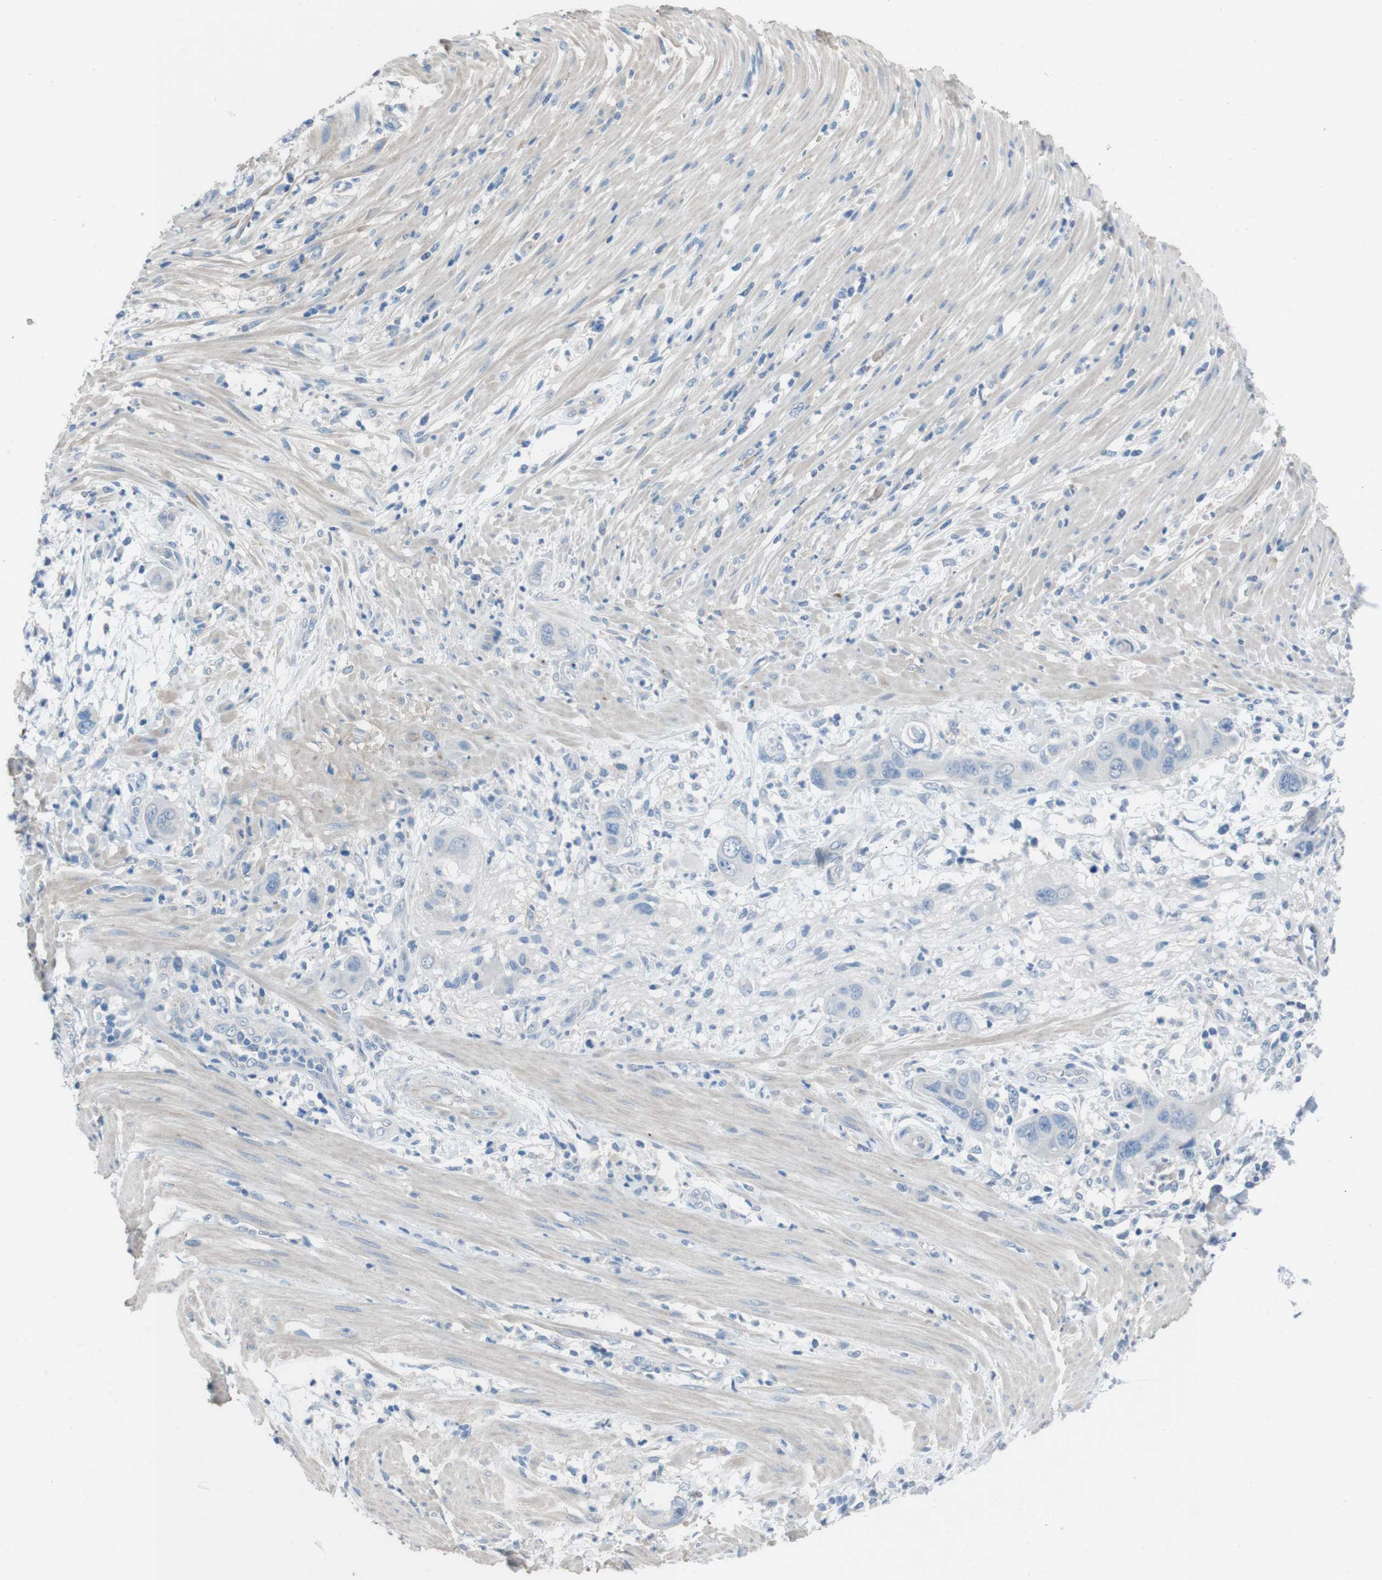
{"staining": {"intensity": "negative", "quantity": "none", "location": "none"}, "tissue": "pancreatic cancer", "cell_type": "Tumor cells", "image_type": "cancer", "snomed": [{"axis": "morphology", "description": "Adenocarcinoma, NOS"}, {"axis": "topography", "description": "Pancreas"}], "caption": "Tumor cells are negative for brown protein staining in pancreatic cancer.", "gene": "CYP2C8", "patient": {"sex": "female", "age": 71}}